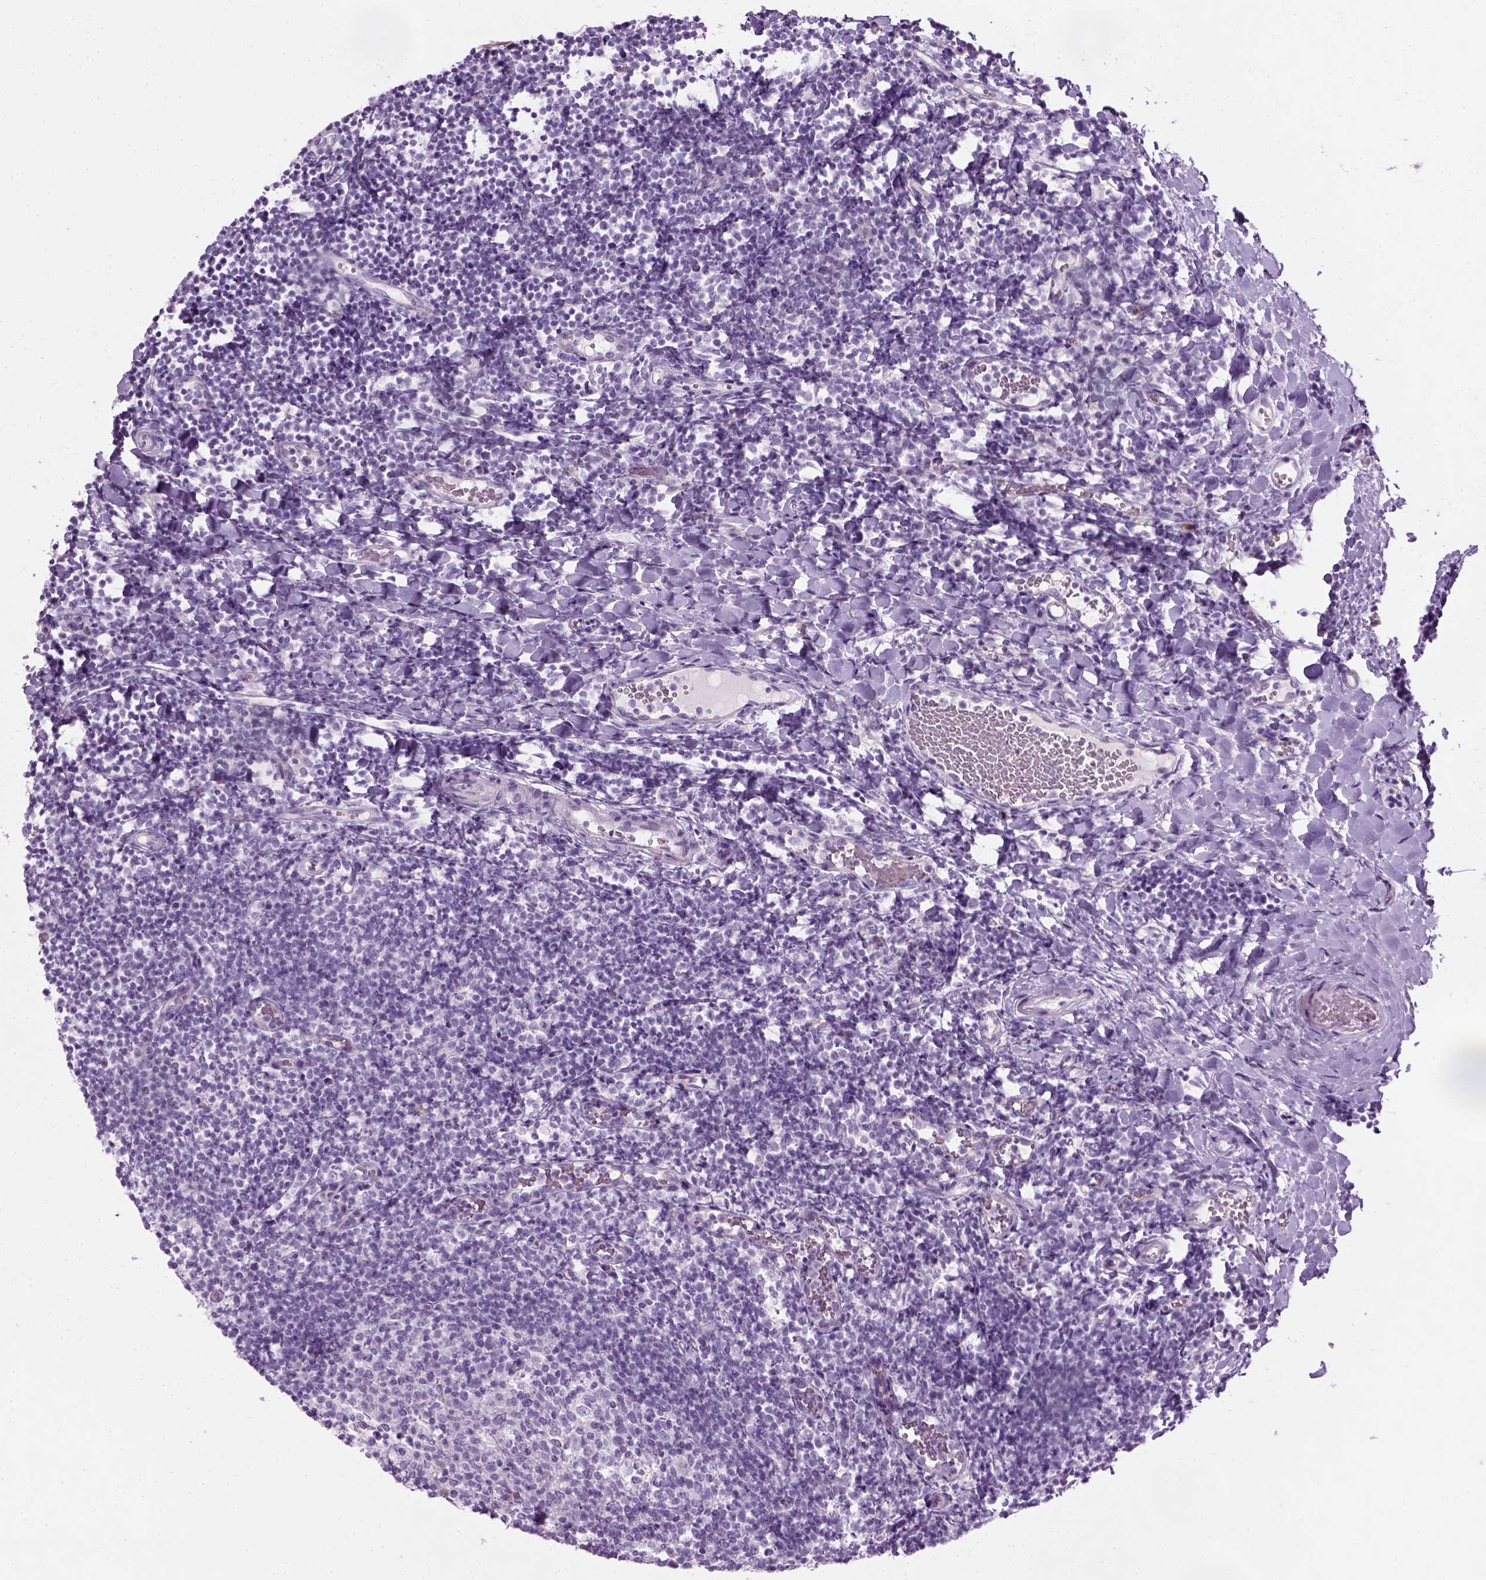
{"staining": {"intensity": "negative", "quantity": "none", "location": "none"}, "tissue": "tonsil", "cell_type": "Germinal center cells", "image_type": "normal", "snomed": [{"axis": "morphology", "description": "Normal tissue, NOS"}, {"axis": "topography", "description": "Tonsil"}], "caption": "This is a photomicrograph of immunohistochemistry (IHC) staining of benign tonsil, which shows no positivity in germinal center cells.", "gene": "CIBAR2", "patient": {"sex": "female", "age": 10}}